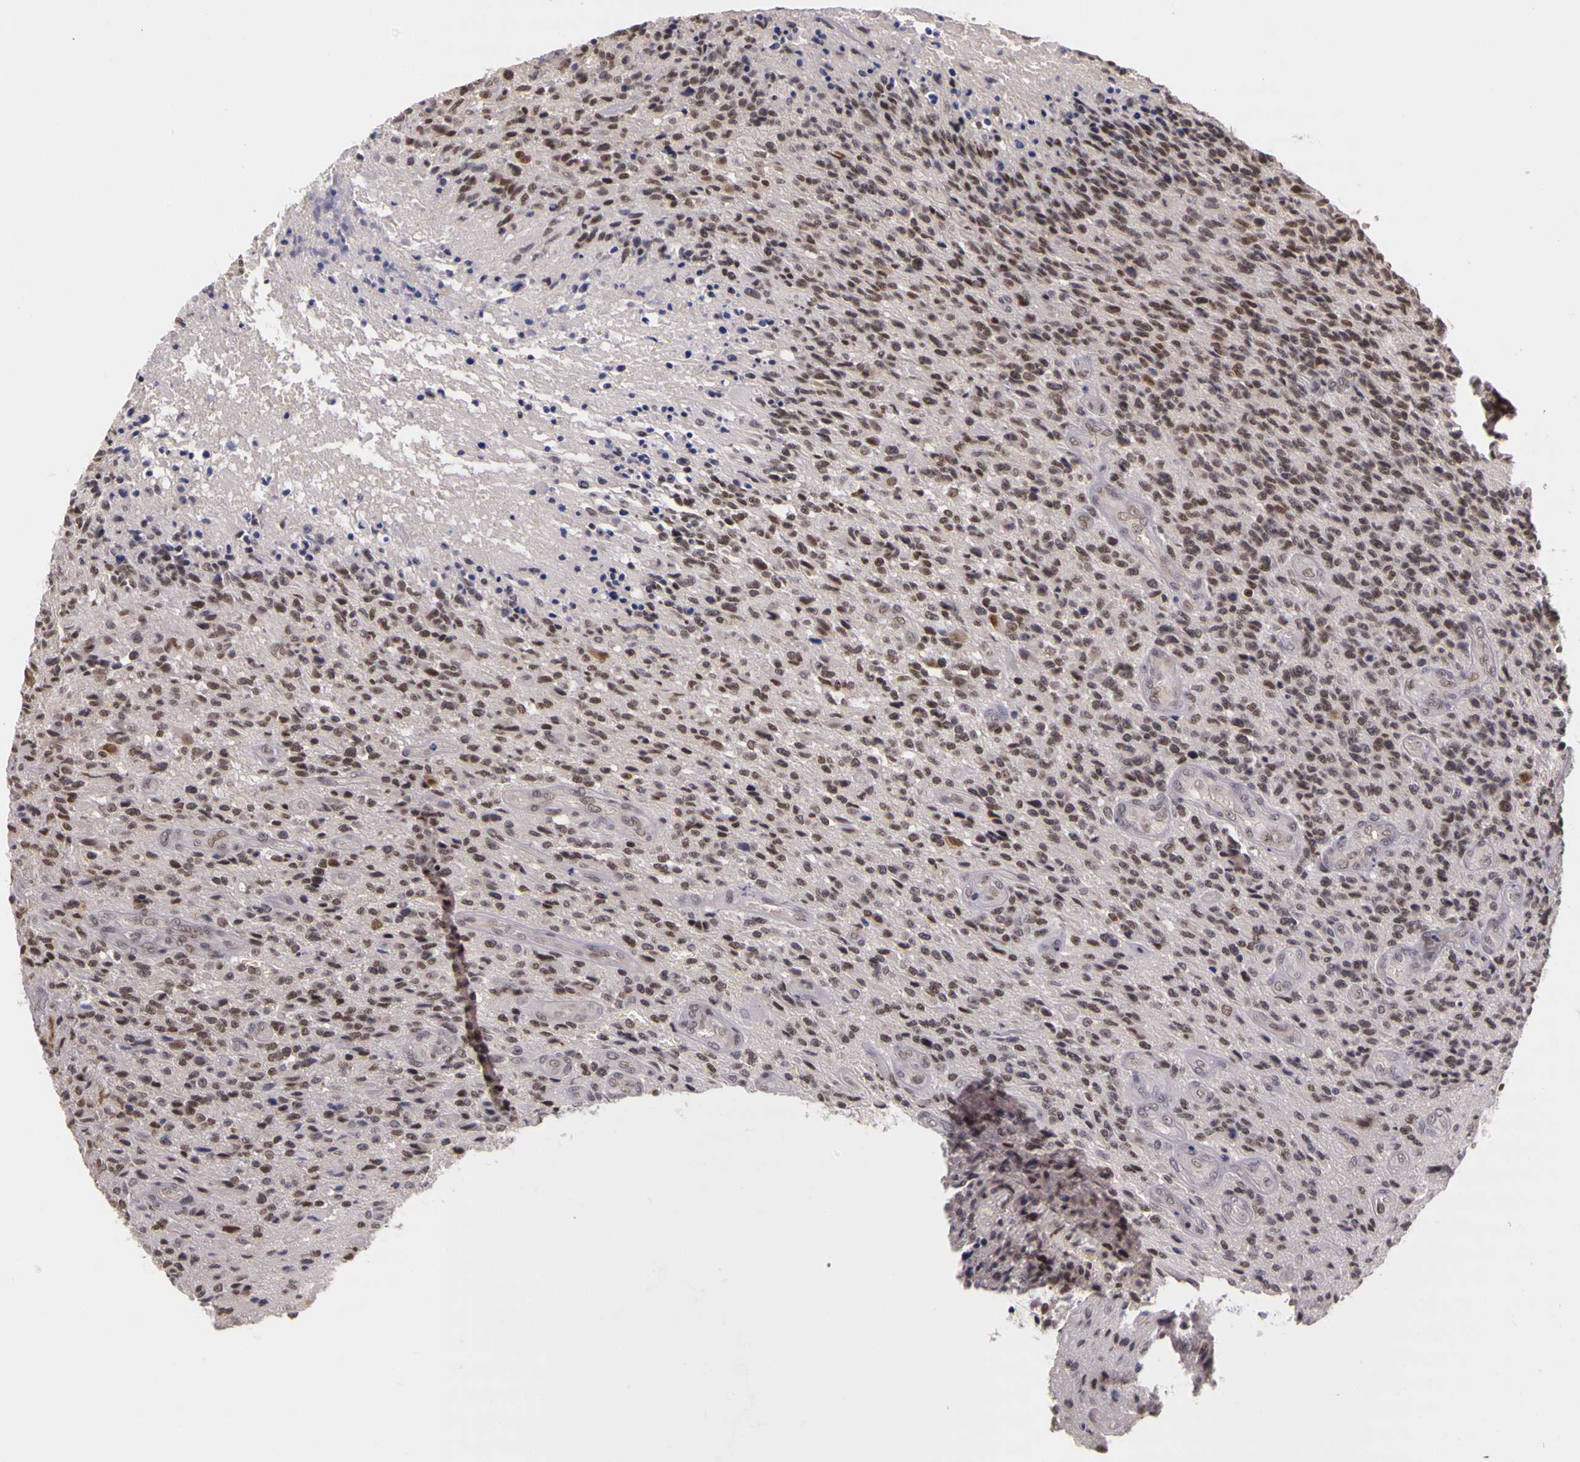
{"staining": {"intensity": "moderate", "quantity": ">75%", "location": "nuclear"}, "tissue": "glioma", "cell_type": "Tumor cells", "image_type": "cancer", "snomed": [{"axis": "morphology", "description": "Glioma, malignant, High grade"}, {"axis": "topography", "description": "Brain"}], "caption": "An immunohistochemistry photomicrograph of neoplastic tissue is shown. Protein staining in brown labels moderate nuclear positivity in malignant high-grade glioma within tumor cells. (DAB = brown stain, brightfield microscopy at high magnification).", "gene": "WDR13", "patient": {"sex": "male", "age": 36}}